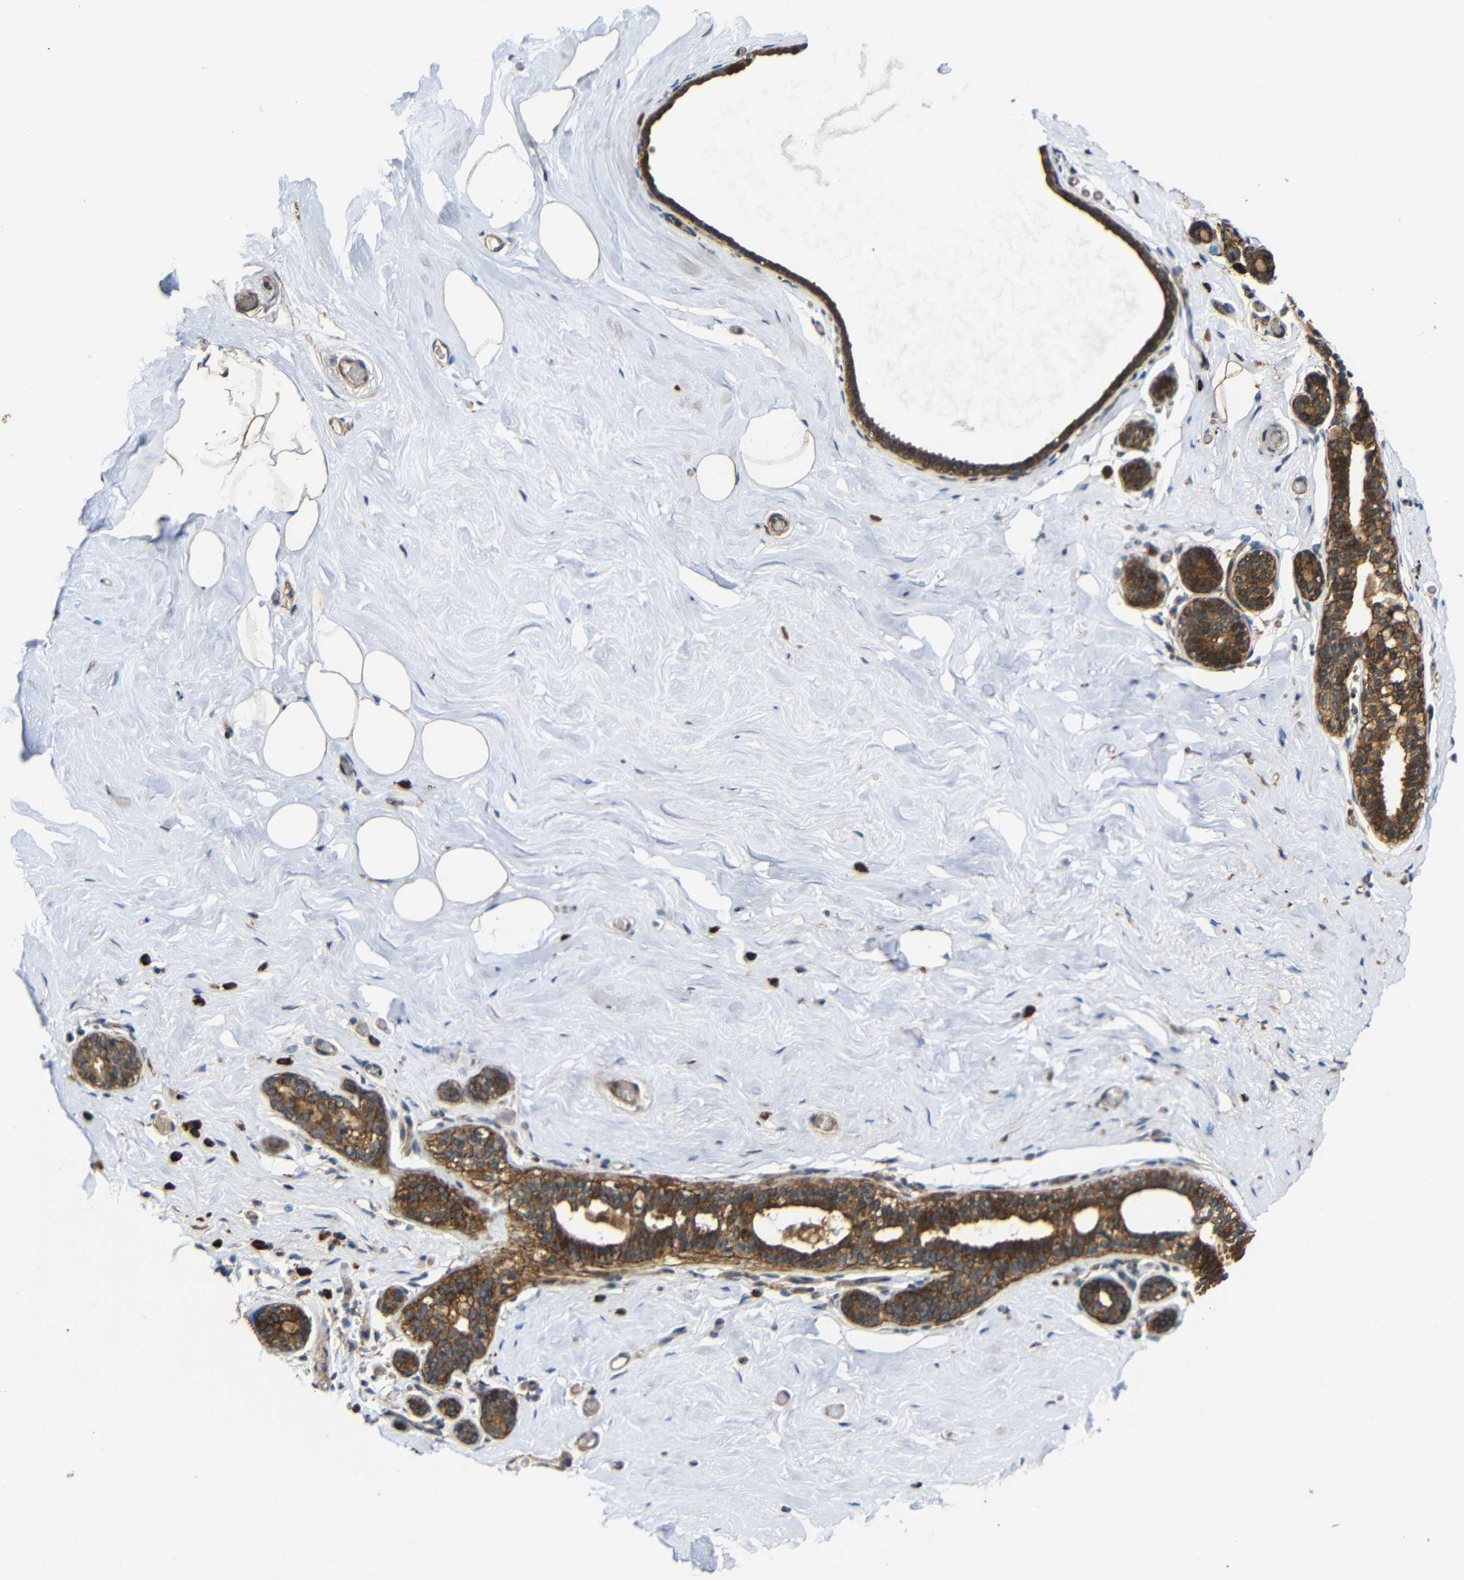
{"staining": {"intensity": "weak", "quantity": ">75%", "location": "cytoplasmic/membranous"}, "tissue": "breast", "cell_type": "Adipocytes", "image_type": "normal", "snomed": [{"axis": "morphology", "description": "Normal tissue, NOS"}, {"axis": "topography", "description": "Breast"}], "caption": "This is a micrograph of IHC staining of normal breast, which shows weak staining in the cytoplasmic/membranous of adipocytes.", "gene": "KANK4", "patient": {"sex": "female", "age": 75}}